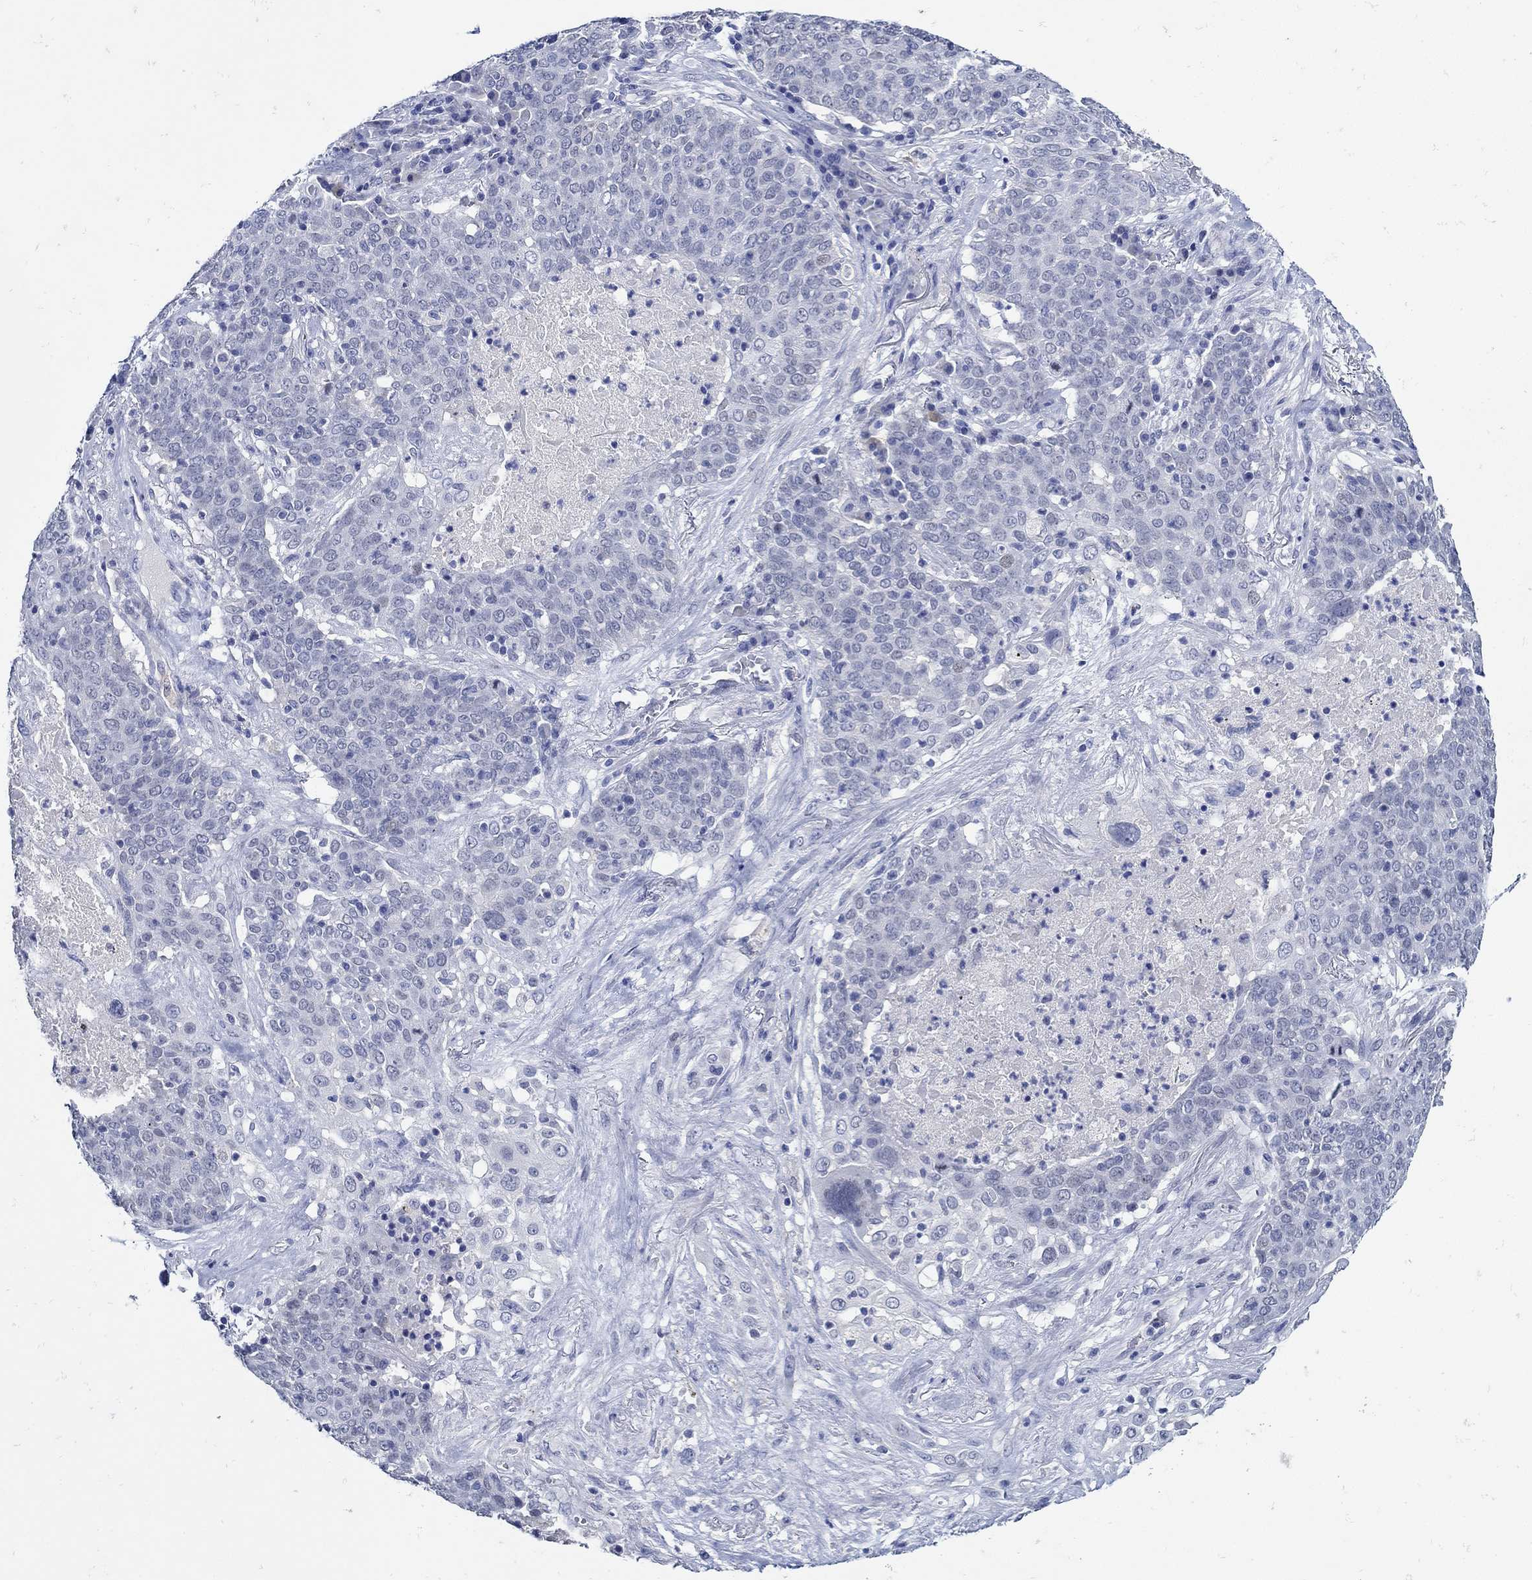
{"staining": {"intensity": "negative", "quantity": "none", "location": "none"}, "tissue": "lung cancer", "cell_type": "Tumor cells", "image_type": "cancer", "snomed": [{"axis": "morphology", "description": "Squamous cell carcinoma, NOS"}, {"axis": "topography", "description": "Lung"}], "caption": "DAB immunohistochemical staining of lung squamous cell carcinoma demonstrates no significant expression in tumor cells.", "gene": "NOS1", "patient": {"sex": "male", "age": 82}}